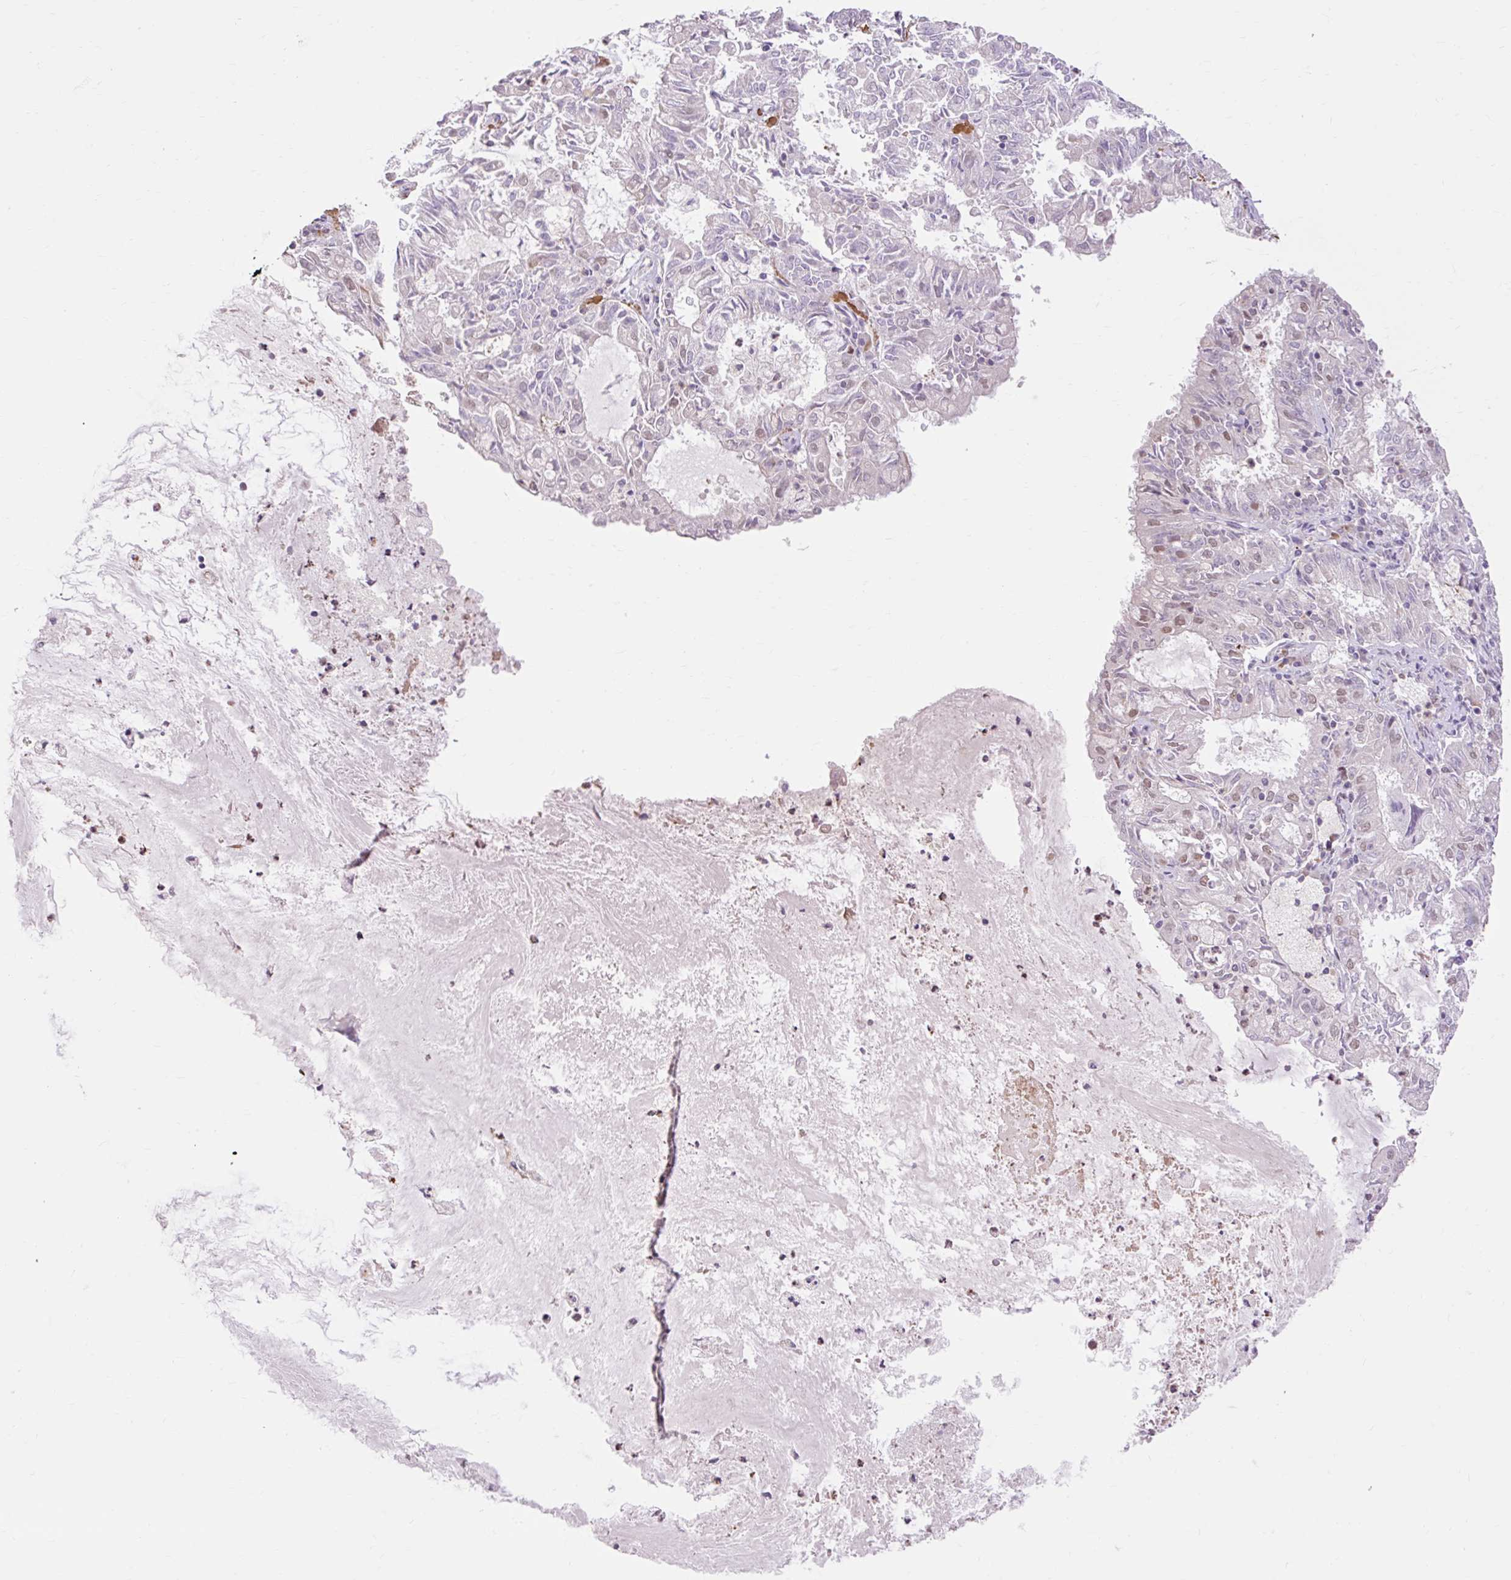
{"staining": {"intensity": "weak", "quantity": "<25%", "location": "nuclear"}, "tissue": "endometrial cancer", "cell_type": "Tumor cells", "image_type": "cancer", "snomed": [{"axis": "morphology", "description": "Adenocarcinoma, NOS"}, {"axis": "topography", "description": "Endometrium"}], "caption": "This image is of endometrial cancer (adenocarcinoma) stained with immunohistochemistry (IHC) to label a protein in brown with the nuclei are counter-stained blue. There is no staining in tumor cells.", "gene": "NPIPB12", "patient": {"sex": "female", "age": 57}}